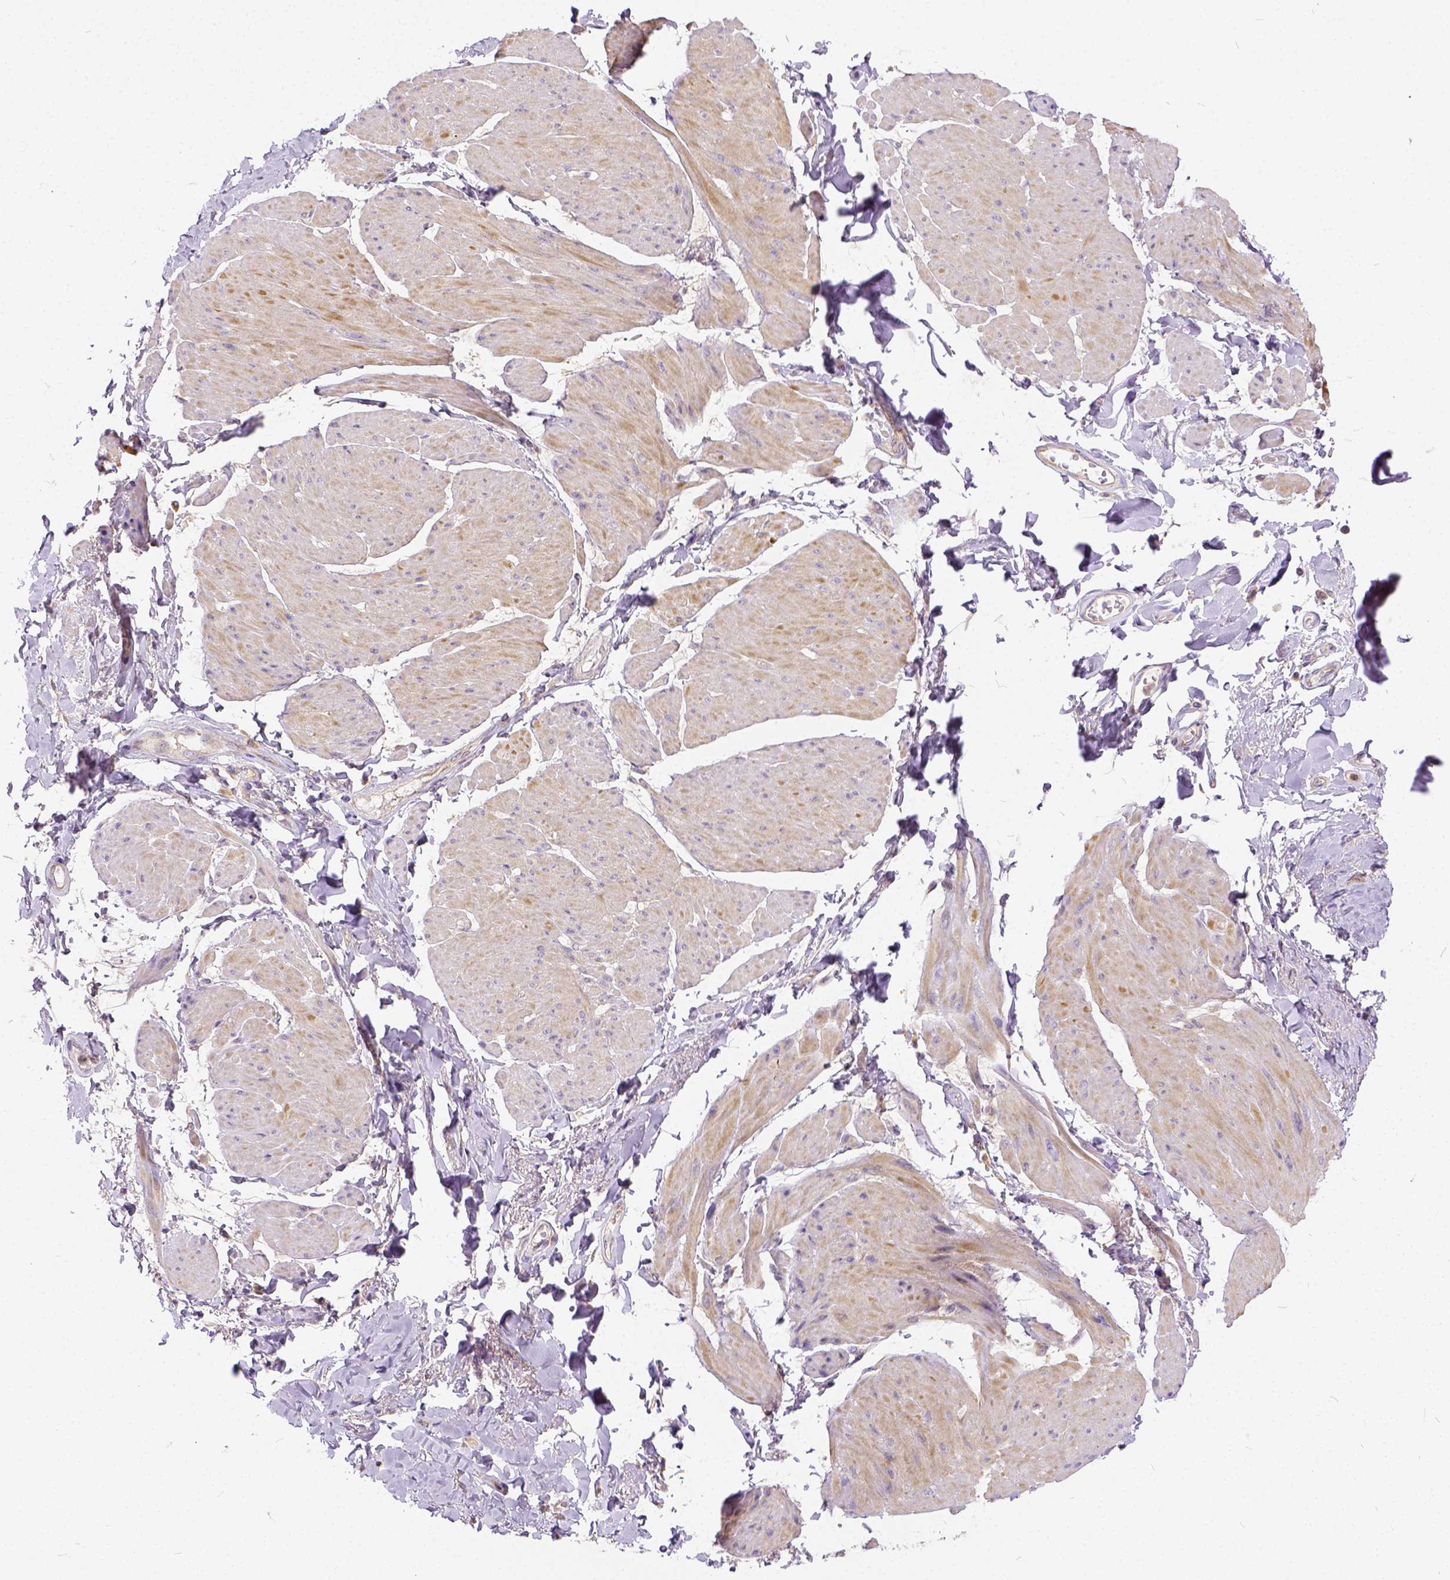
{"staining": {"intensity": "moderate", "quantity": ">75%", "location": "cytoplasmic/membranous"}, "tissue": "adipose tissue", "cell_type": "Adipocytes", "image_type": "normal", "snomed": [{"axis": "morphology", "description": "Normal tissue, NOS"}, {"axis": "topography", "description": "Urinary bladder"}, {"axis": "topography", "description": "Peripheral nerve tissue"}], "caption": "The micrograph reveals immunohistochemical staining of unremarkable adipose tissue. There is moderate cytoplasmic/membranous expression is appreciated in about >75% of adipocytes.", "gene": "CADM4", "patient": {"sex": "female", "age": 60}}